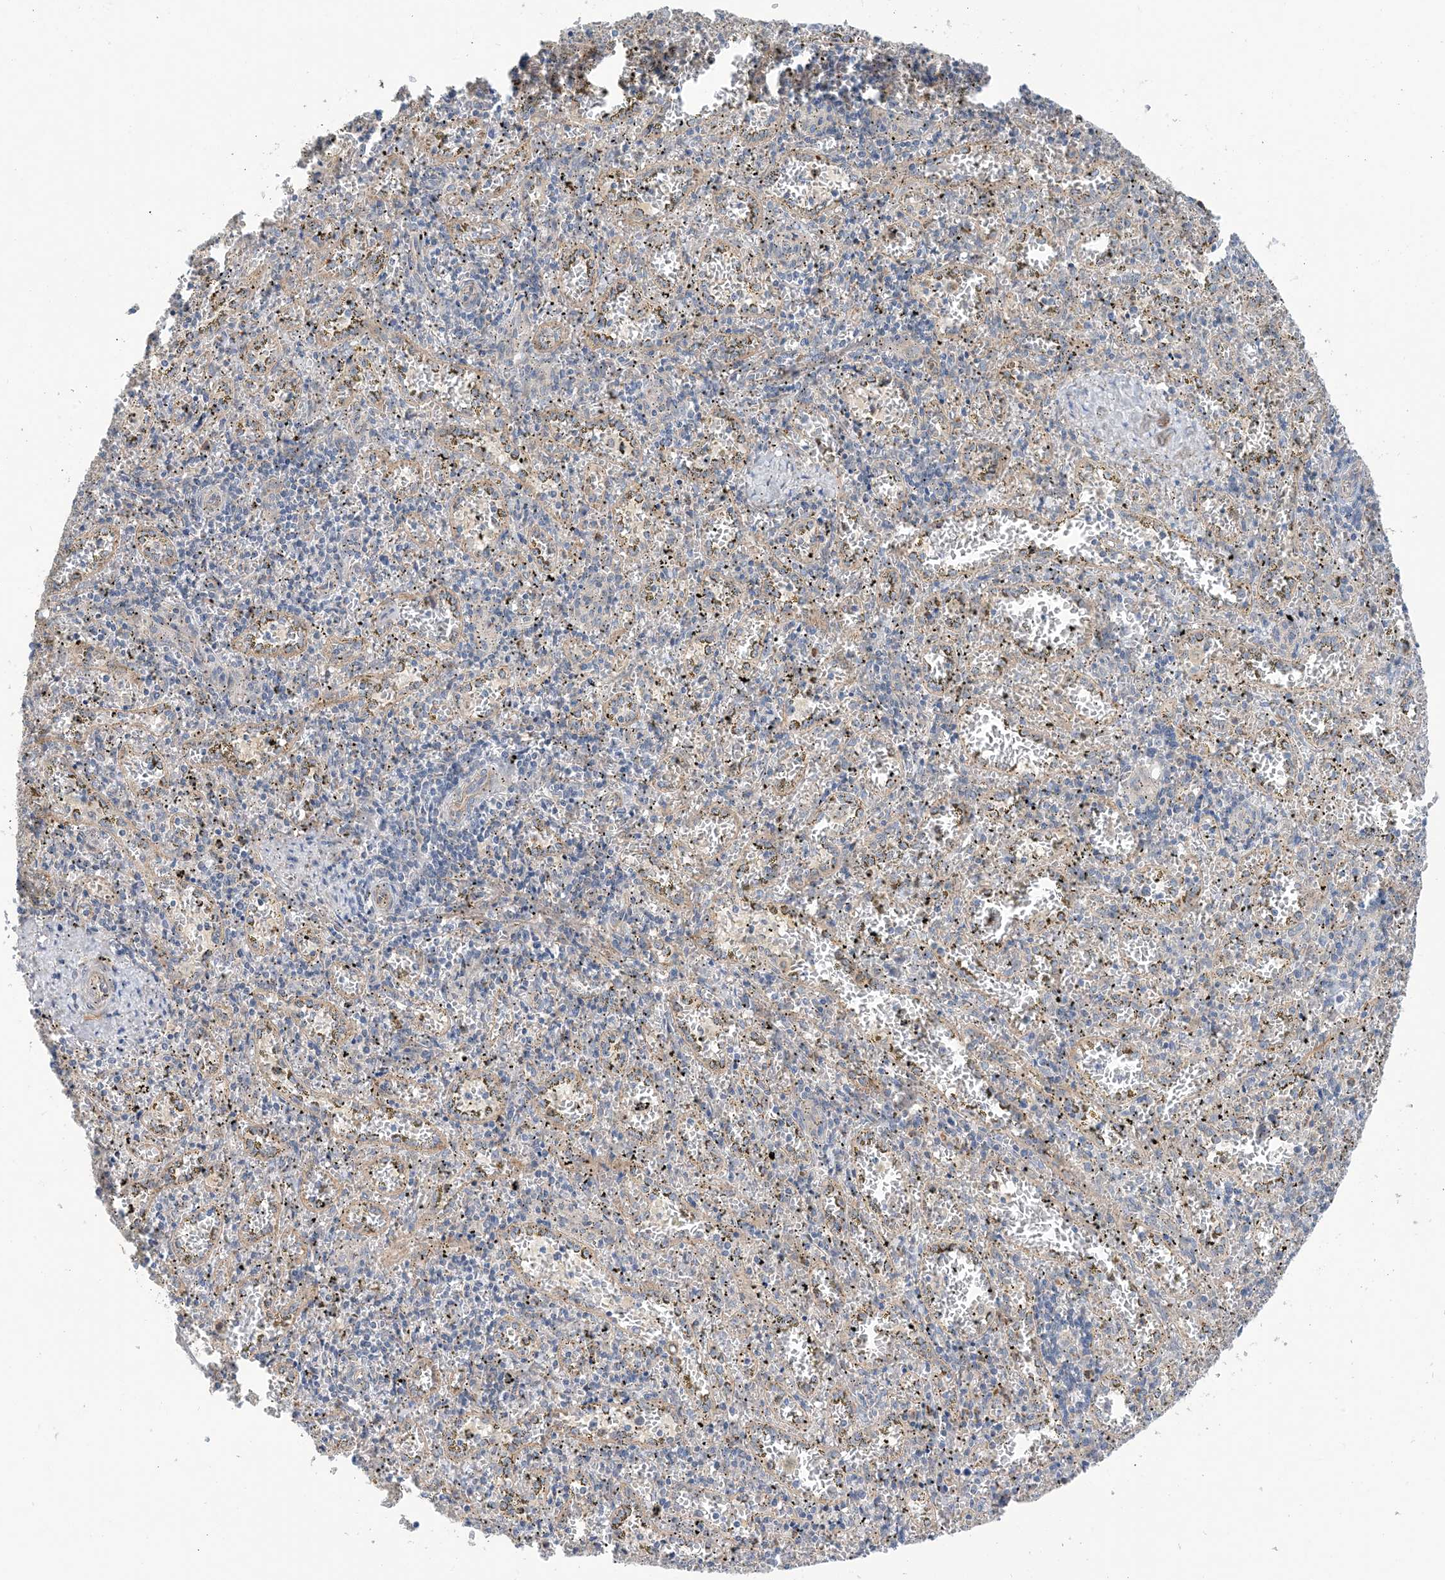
{"staining": {"intensity": "moderate", "quantity": "<25%", "location": "cytoplasmic/membranous"}, "tissue": "spleen", "cell_type": "Cells in red pulp", "image_type": "normal", "snomed": [{"axis": "morphology", "description": "Normal tissue, NOS"}, {"axis": "topography", "description": "Spleen"}], "caption": "Approximately <25% of cells in red pulp in unremarkable human spleen exhibit moderate cytoplasmic/membranous protein positivity as visualized by brown immunohistochemical staining.", "gene": "EHBP1", "patient": {"sex": "male", "age": 11}}